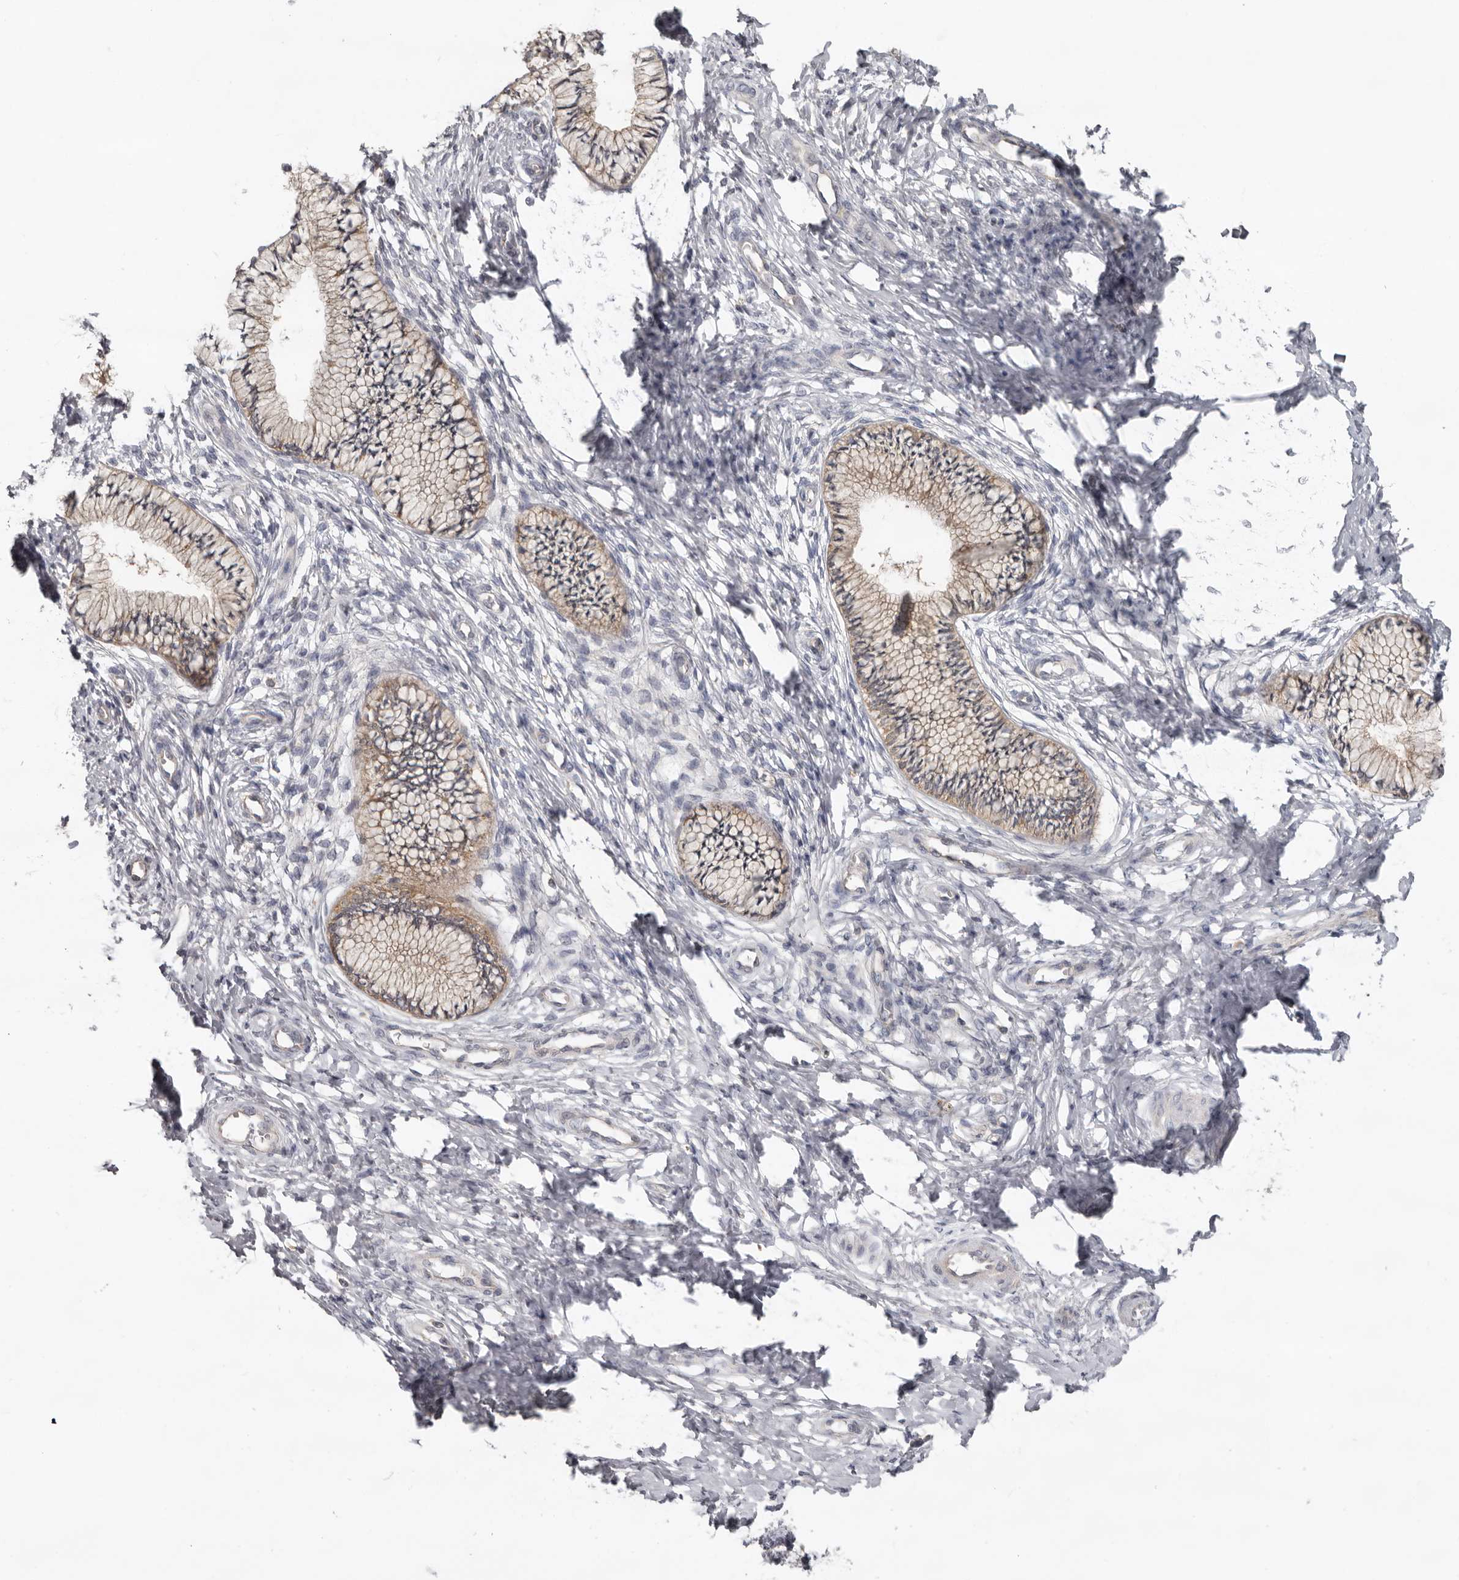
{"staining": {"intensity": "weak", "quantity": ">75%", "location": "cytoplasmic/membranous"}, "tissue": "cervix", "cell_type": "Glandular cells", "image_type": "normal", "snomed": [{"axis": "morphology", "description": "Normal tissue, NOS"}, {"axis": "topography", "description": "Cervix"}], "caption": "An immunohistochemistry histopathology image of benign tissue is shown. Protein staining in brown labels weak cytoplasmic/membranous positivity in cervix within glandular cells. The protein is shown in brown color, while the nuclei are stained blue.", "gene": "HINT3", "patient": {"sex": "female", "age": 36}}